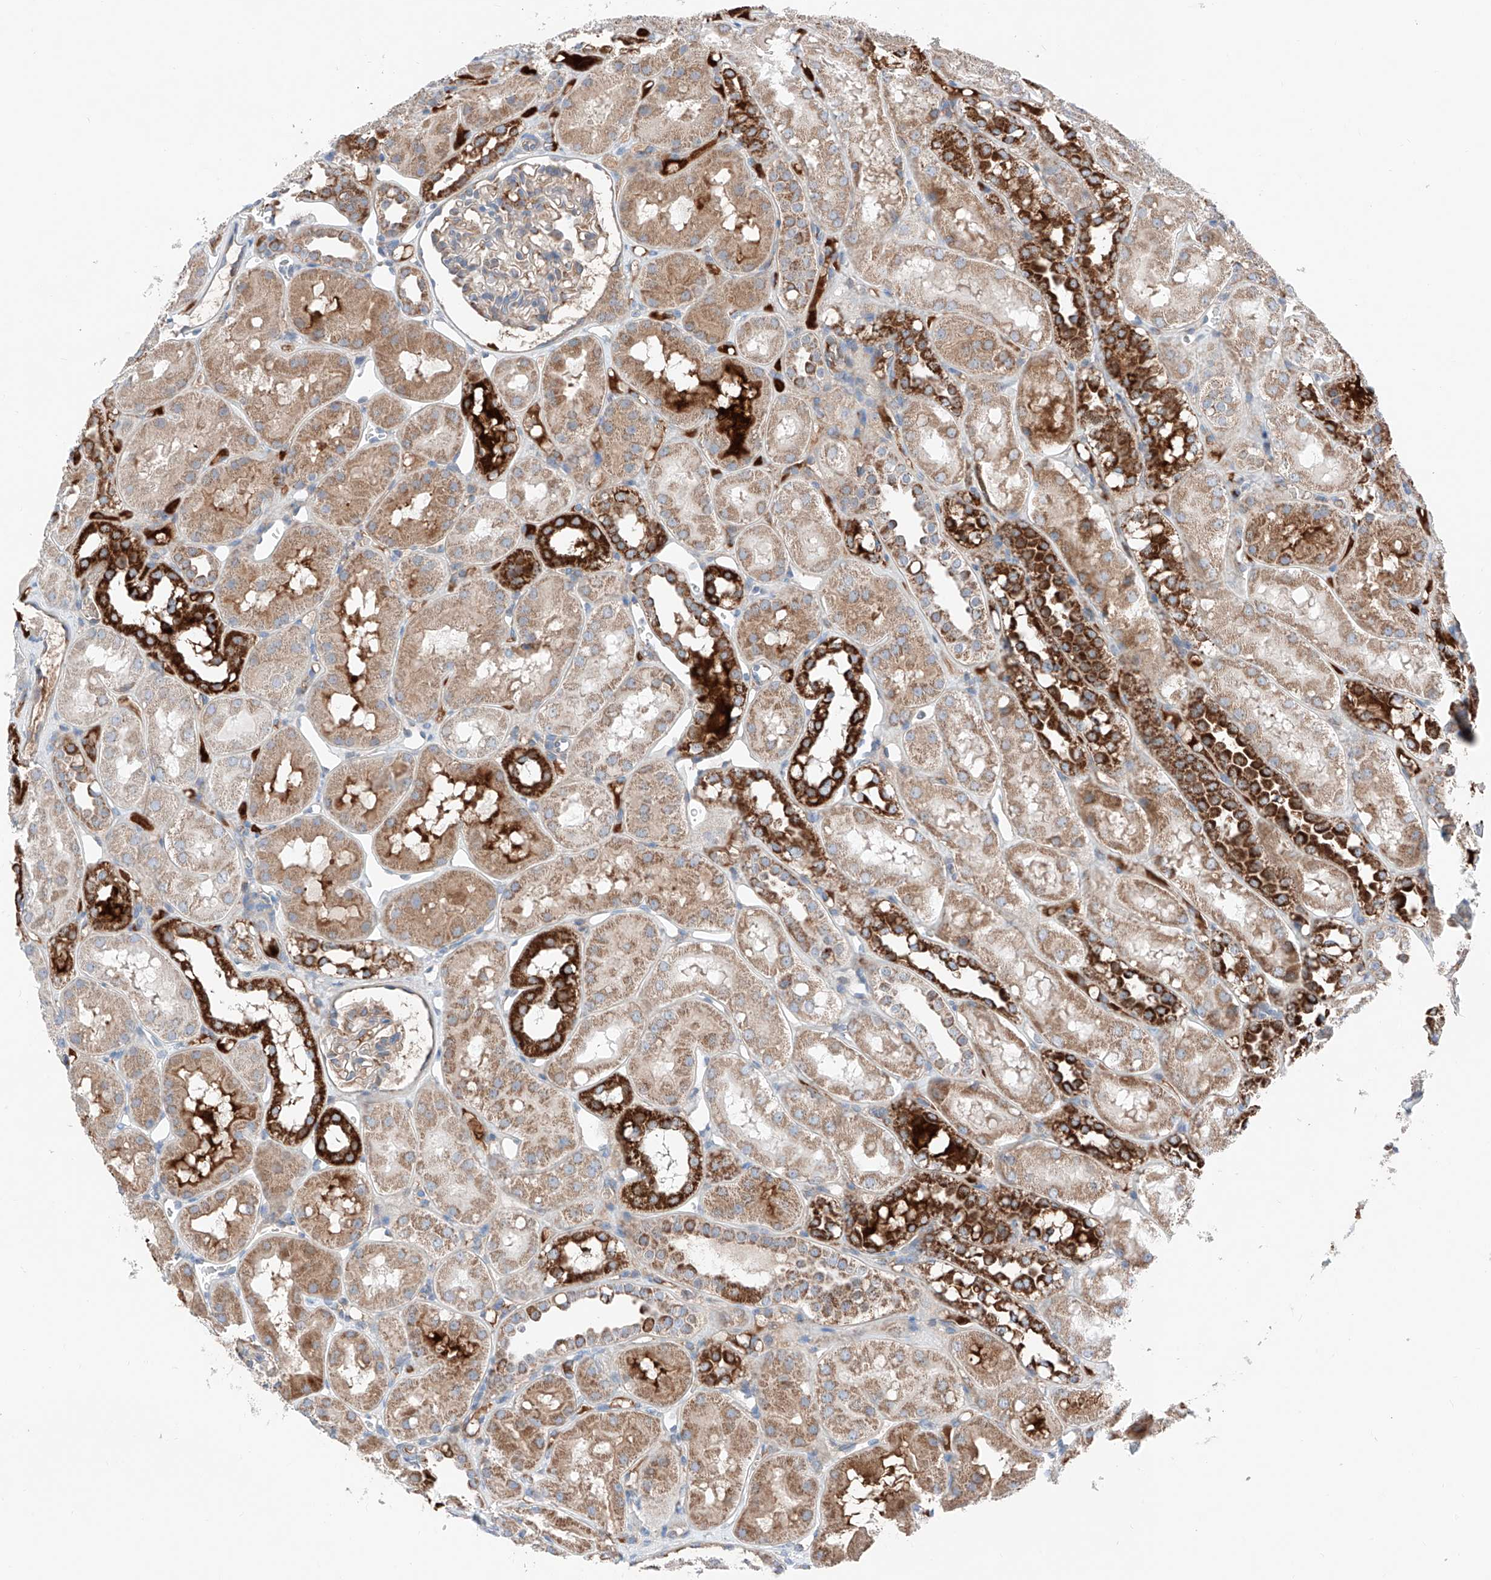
{"staining": {"intensity": "weak", "quantity": "25%-75%", "location": "cytoplasmic/membranous"}, "tissue": "kidney", "cell_type": "Cells in glomeruli", "image_type": "normal", "snomed": [{"axis": "morphology", "description": "Normal tissue, NOS"}, {"axis": "topography", "description": "Kidney"}], "caption": "A photomicrograph of kidney stained for a protein shows weak cytoplasmic/membranous brown staining in cells in glomeruli. (brown staining indicates protein expression, while blue staining denotes nuclei).", "gene": "MRAP", "patient": {"sex": "male", "age": 16}}